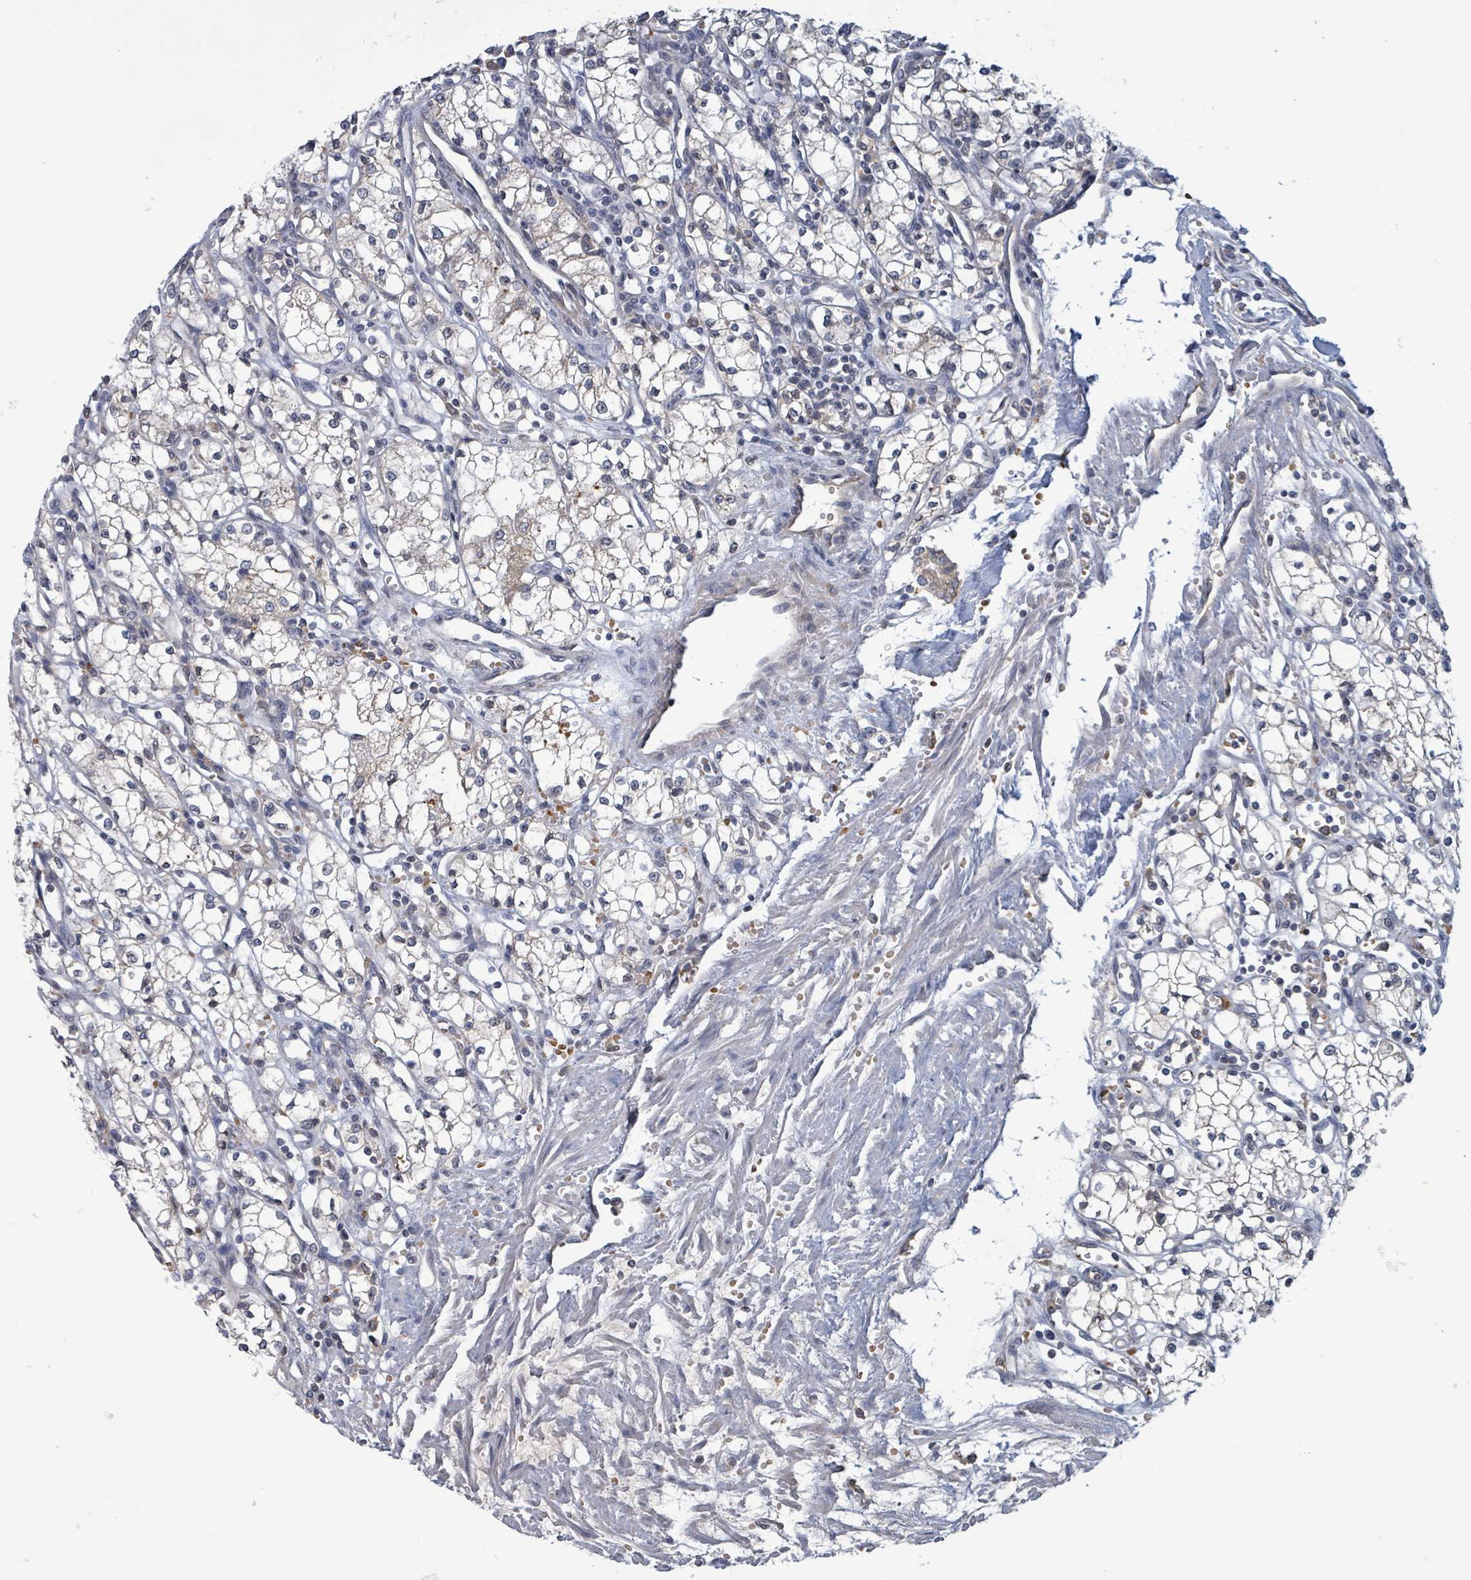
{"staining": {"intensity": "negative", "quantity": "none", "location": "none"}, "tissue": "renal cancer", "cell_type": "Tumor cells", "image_type": "cancer", "snomed": [{"axis": "morphology", "description": "Adenocarcinoma, NOS"}, {"axis": "topography", "description": "Kidney"}], "caption": "Immunohistochemistry of human renal adenocarcinoma shows no staining in tumor cells. (Brightfield microscopy of DAB (3,3'-diaminobenzidine) IHC at high magnification).", "gene": "GRM8", "patient": {"sex": "male", "age": 59}}